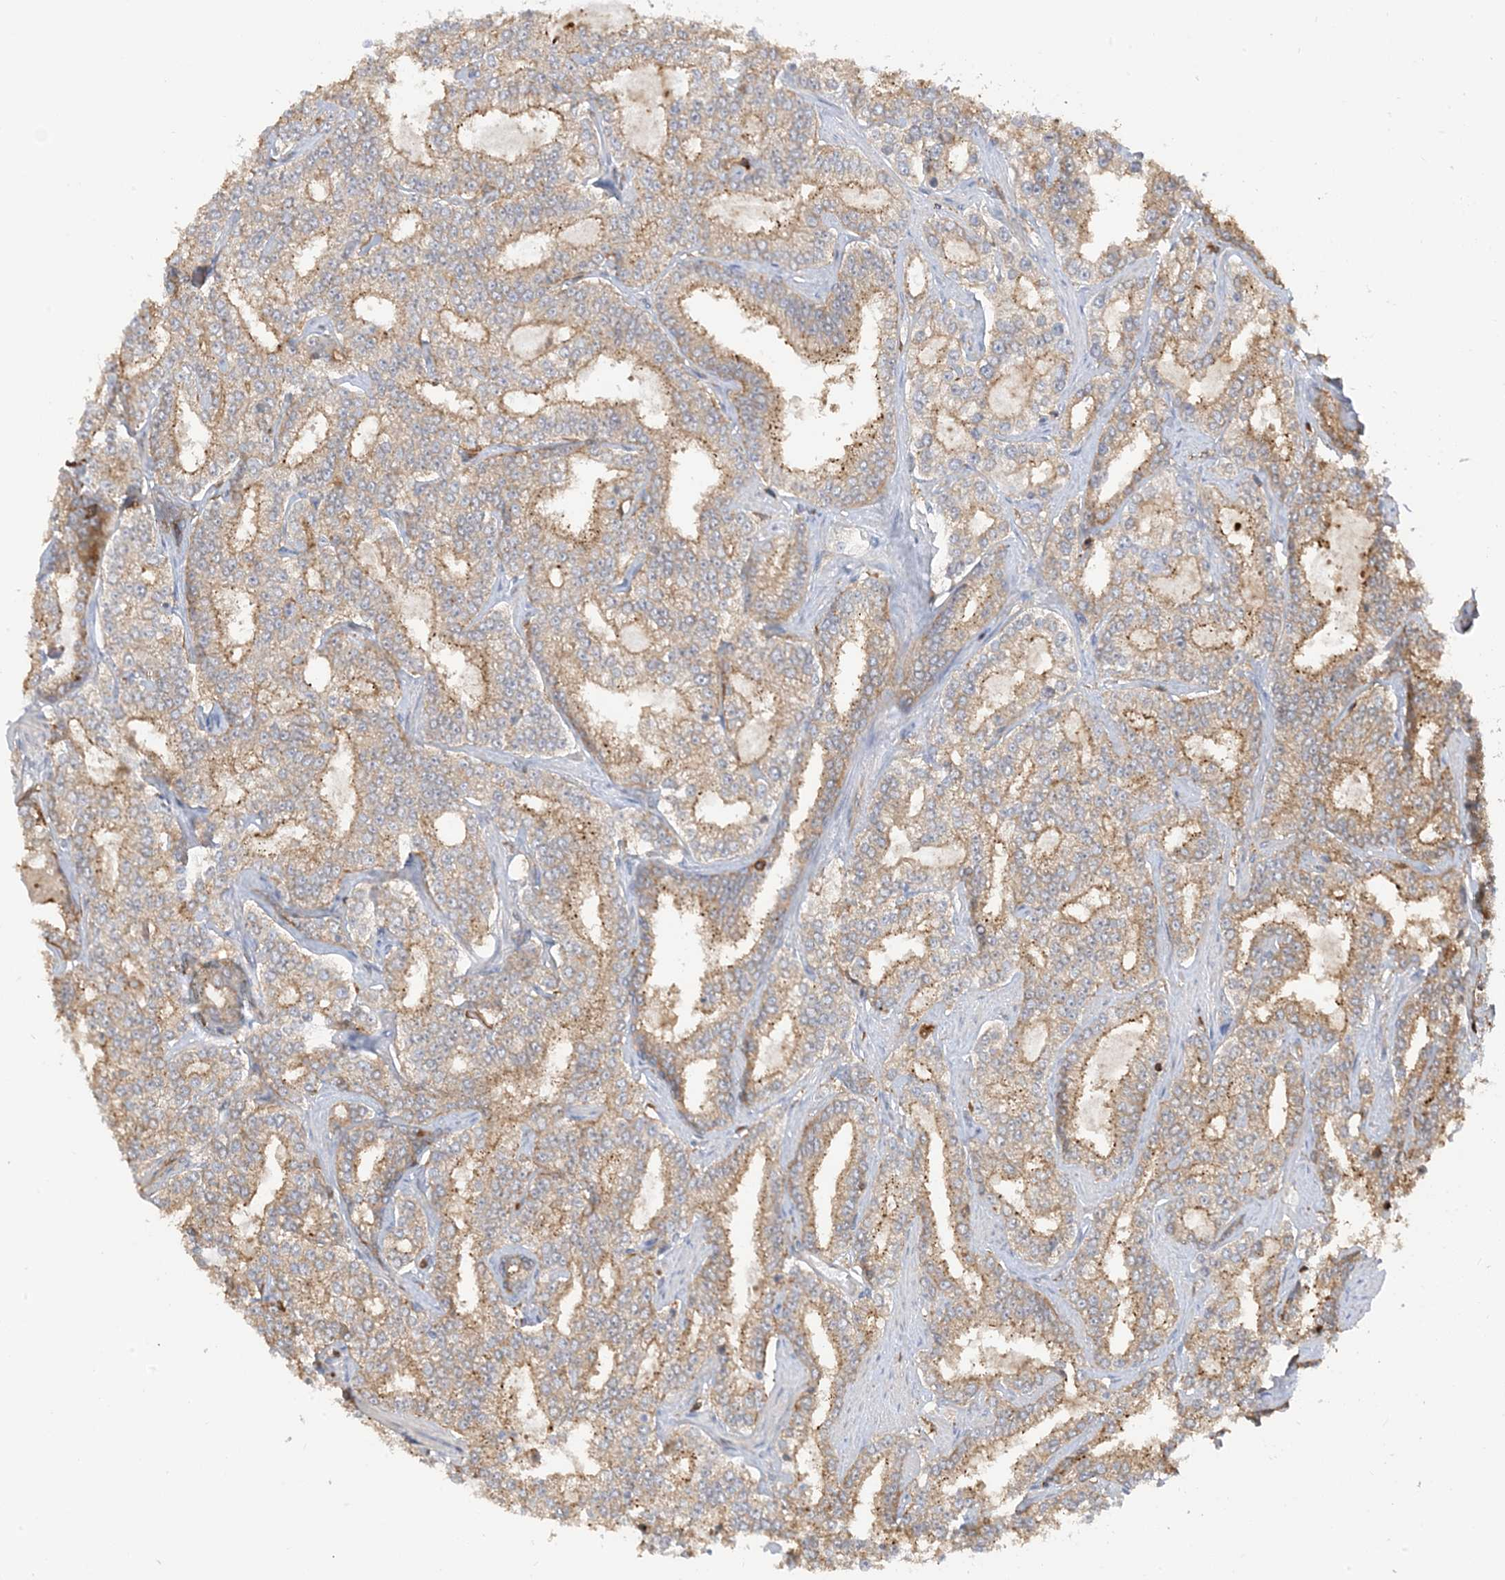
{"staining": {"intensity": "moderate", "quantity": ">75%", "location": "cytoplasmic/membranous"}, "tissue": "prostate cancer", "cell_type": "Tumor cells", "image_type": "cancer", "snomed": [{"axis": "morphology", "description": "Normal tissue, NOS"}, {"axis": "morphology", "description": "Adenocarcinoma, High grade"}, {"axis": "topography", "description": "Prostate"}], "caption": "Immunohistochemistry image of human prostate high-grade adenocarcinoma stained for a protein (brown), which reveals medium levels of moderate cytoplasmic/membranous staining in approximately >75% of tumor cells.", "gene": "CAPZB", "patient": {"sex": "male", "age": 83}}